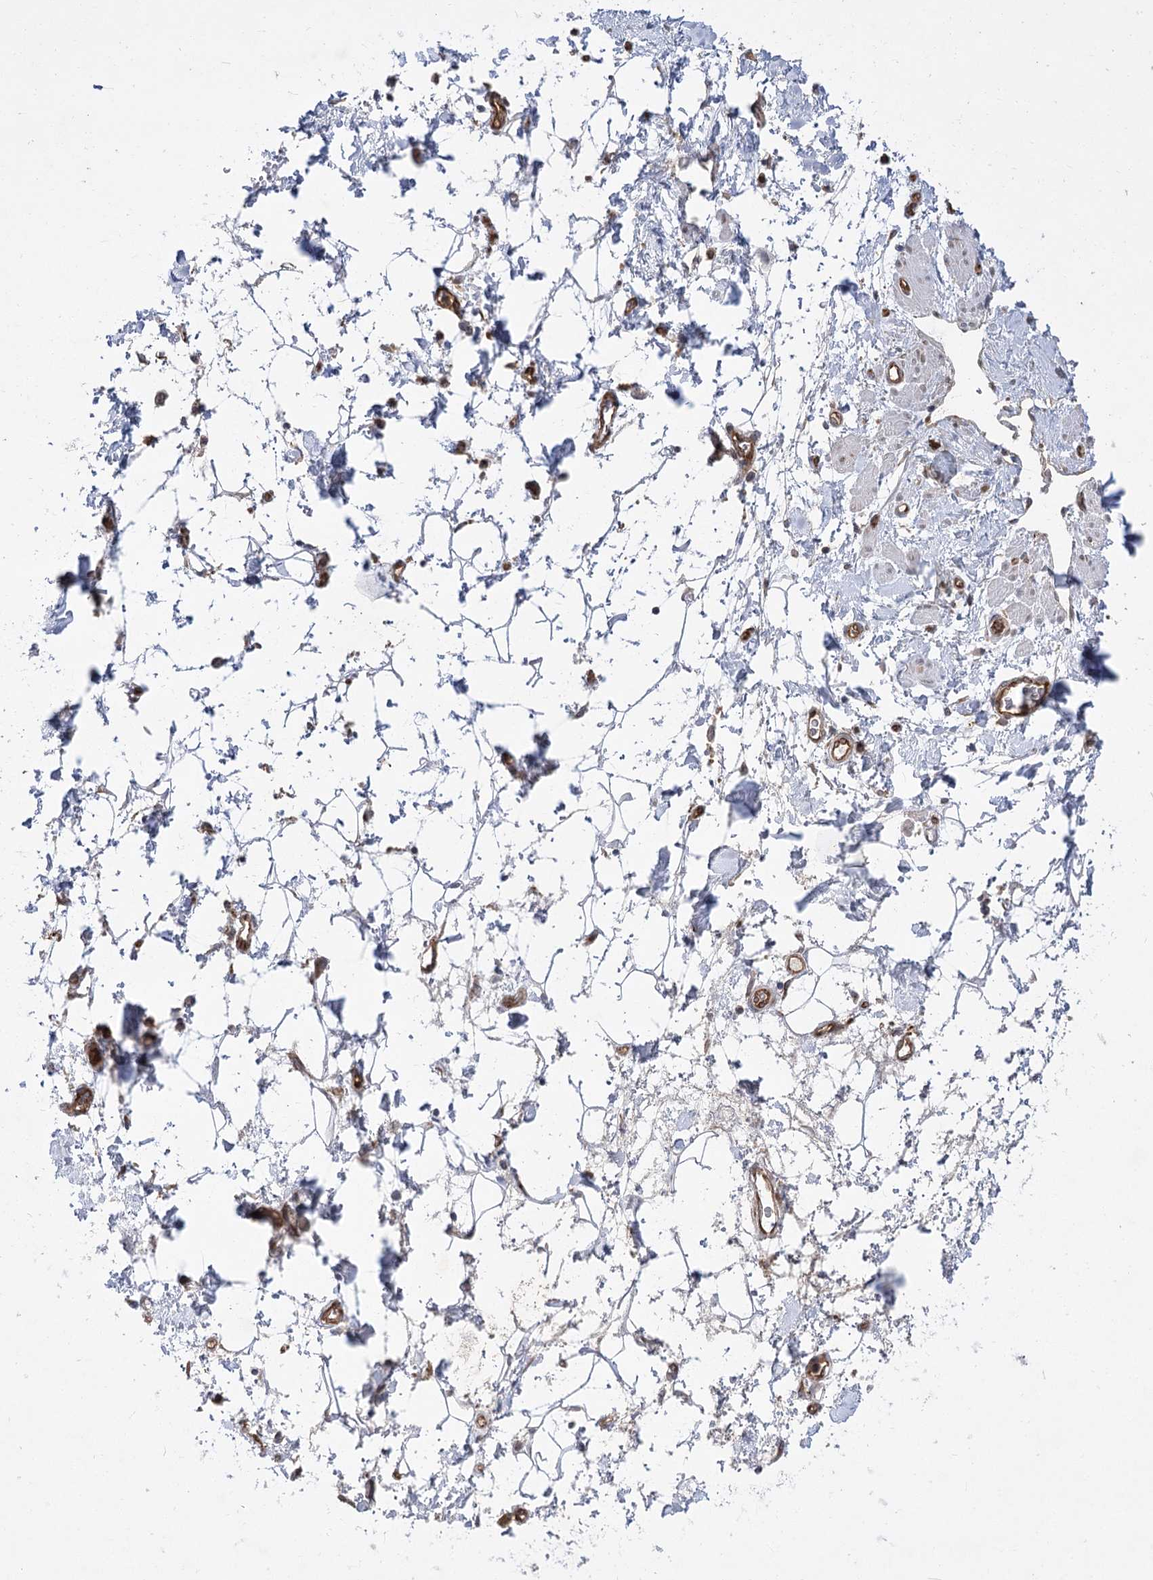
{"staining": {"intensity": "negative", "quantity": "none", "location": "none"}, "tissue": "adipose tissue", "cell_type": "Adipocytes", "image_type": "normal", "snomed": [{"axis": "morphology", "description": "Normal tissue, NOS"}, {"axis": "morphology", "description": "Adenocarcinoma, NOS"}, {"axis": "topography", "description": "Pancreas"}, {"axis": "topography", "description": "Peripheral nerve tissue"}], "caption": "Immunohistochemical staining of unremarkable adipose tissue exhibits no significant positivity in adipocytes. (IHC, brightfield microscopy, high magnification).", "gene": "ARHGAP31", "patient": {"sex": "male", "age": 59}}